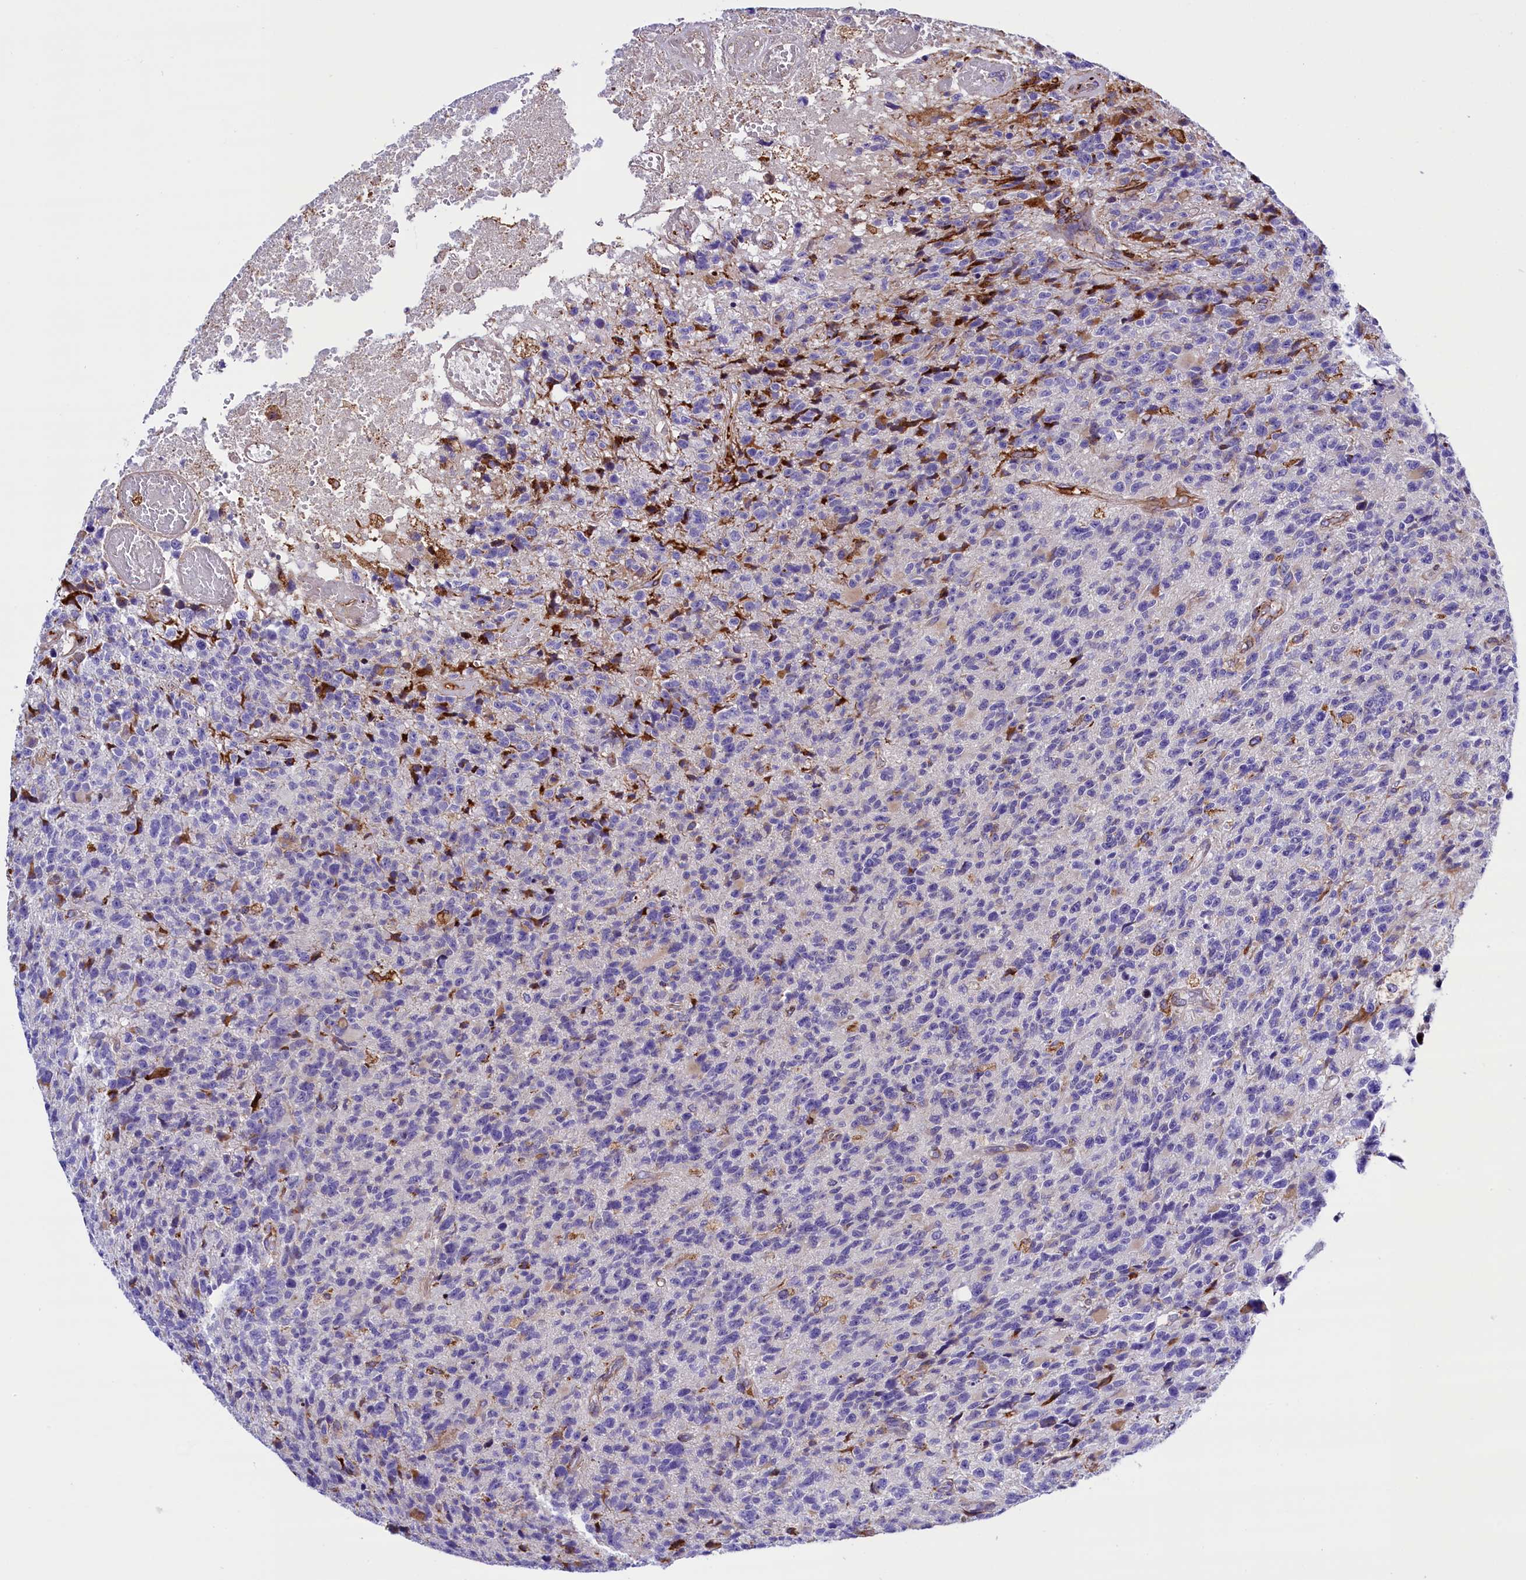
{"staining": {"intensity": "negative", "quantity": "none", "location": "none"}, "tissue": "glioma", "cell_type": "Tumor cells", "image_type": "cancer", "snomed": [{"axis": "morphology", "description": "Glioma, malignant, High grade"}, {"axis": "topography", "description": "Brain"}], "caption": "High power microscopy photomicrograph of an IHC image of malignant high-grade glioma, revealing no significant expression in tumor cells.", "gene": "CMTR2", "patient": {"sex": "male", "age": 76}}